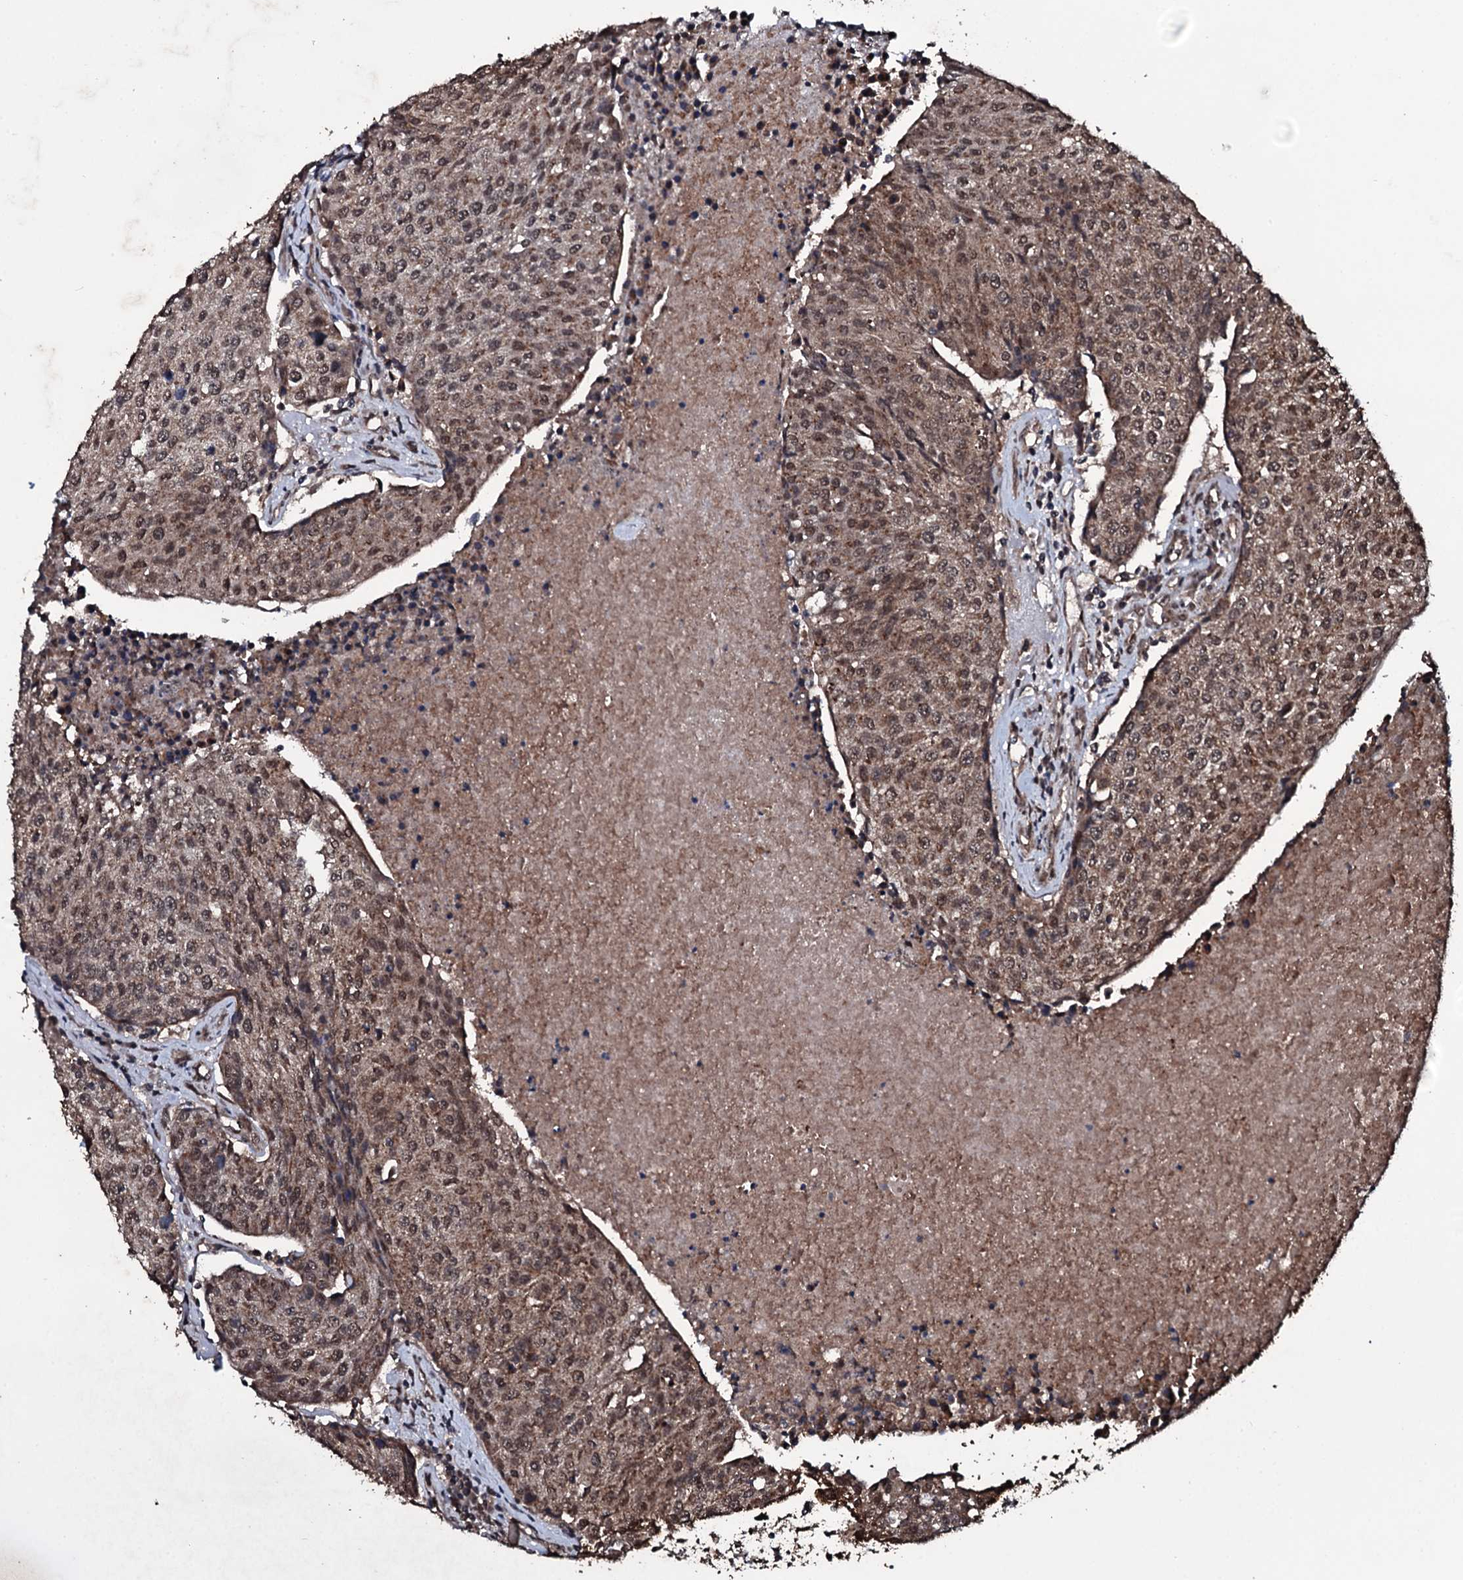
{"staining": {"intensity": "moderate", "quantity": ">75%", "location": "cytoplasmic/membranous,nuclear"}, "tissue": "urothelial cancer", "cell_type": "Tumor cells", "image_type": "cancer", "snomed": [{"axis": "morphology", "description": "Urothelial carcinoma, High grade"}, {"axis": "topography", "description": "Urinary bladder"}], "caption": "Immunohistochemistry (DAB) staining of human urothelial carcinoma (high-grade) reveals moderate cytoplasmic/membranous and nuclear protein positivity in about >75% of tumor cells.", "gene": "MRPS31", "patient": {"sex": "female", "age": 85}}